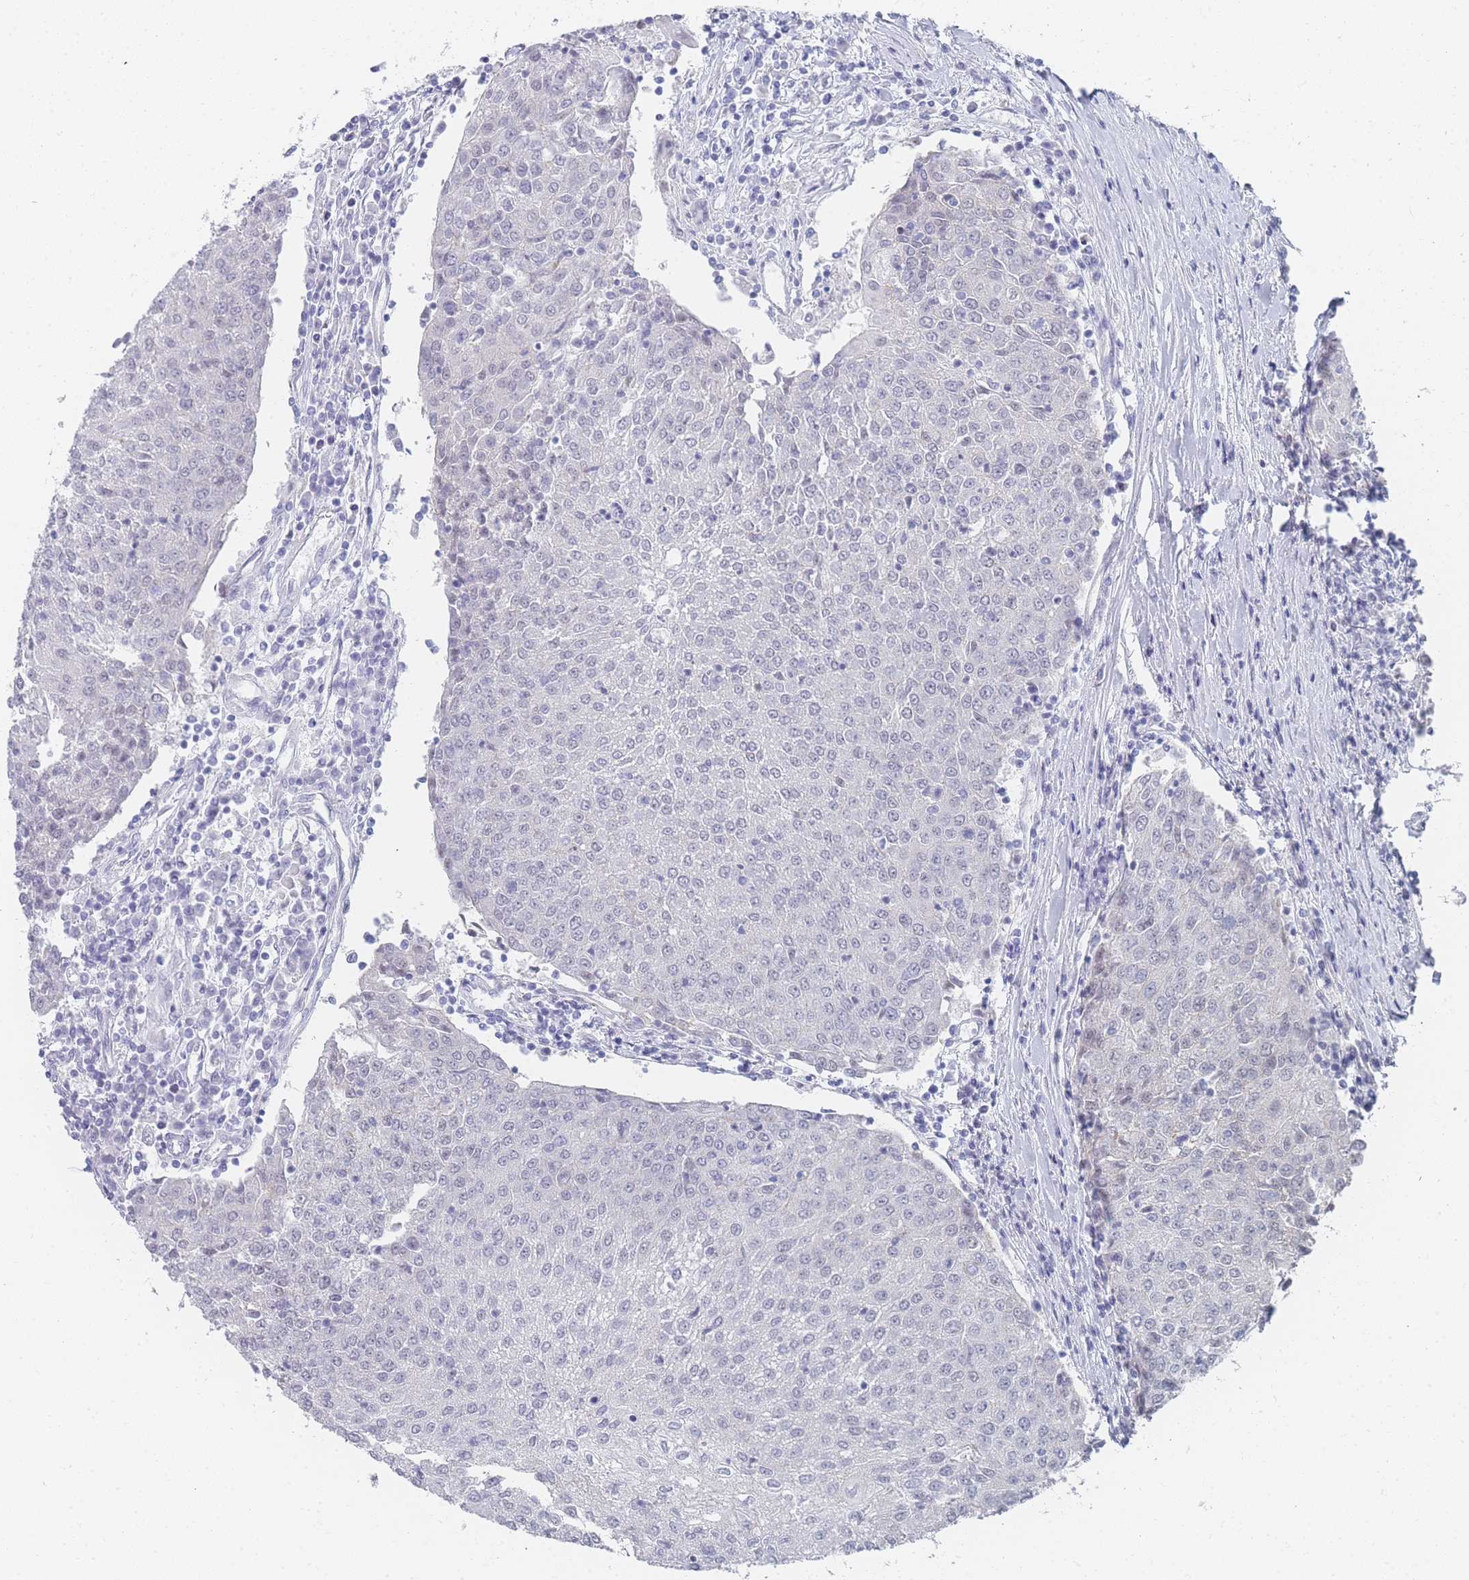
{"staining": {"intensity": "negative", "quantity": "none", "location": "none"}, "tissue": "urothelial cancer", "cell_type": "Tumor cells", "image_type": "cancer", "snomed": [{"axis": "morphology", "description": "Urothelial carcinoma, High grade"}, {"axis": "topography", "description": "Urinary bladder"}], "caption": "Tumor cells show no significant positivity in high-grade urothelial carcinoma.", "gene": "IMPG1", "patient": {"sex": "female", "age": 85}}